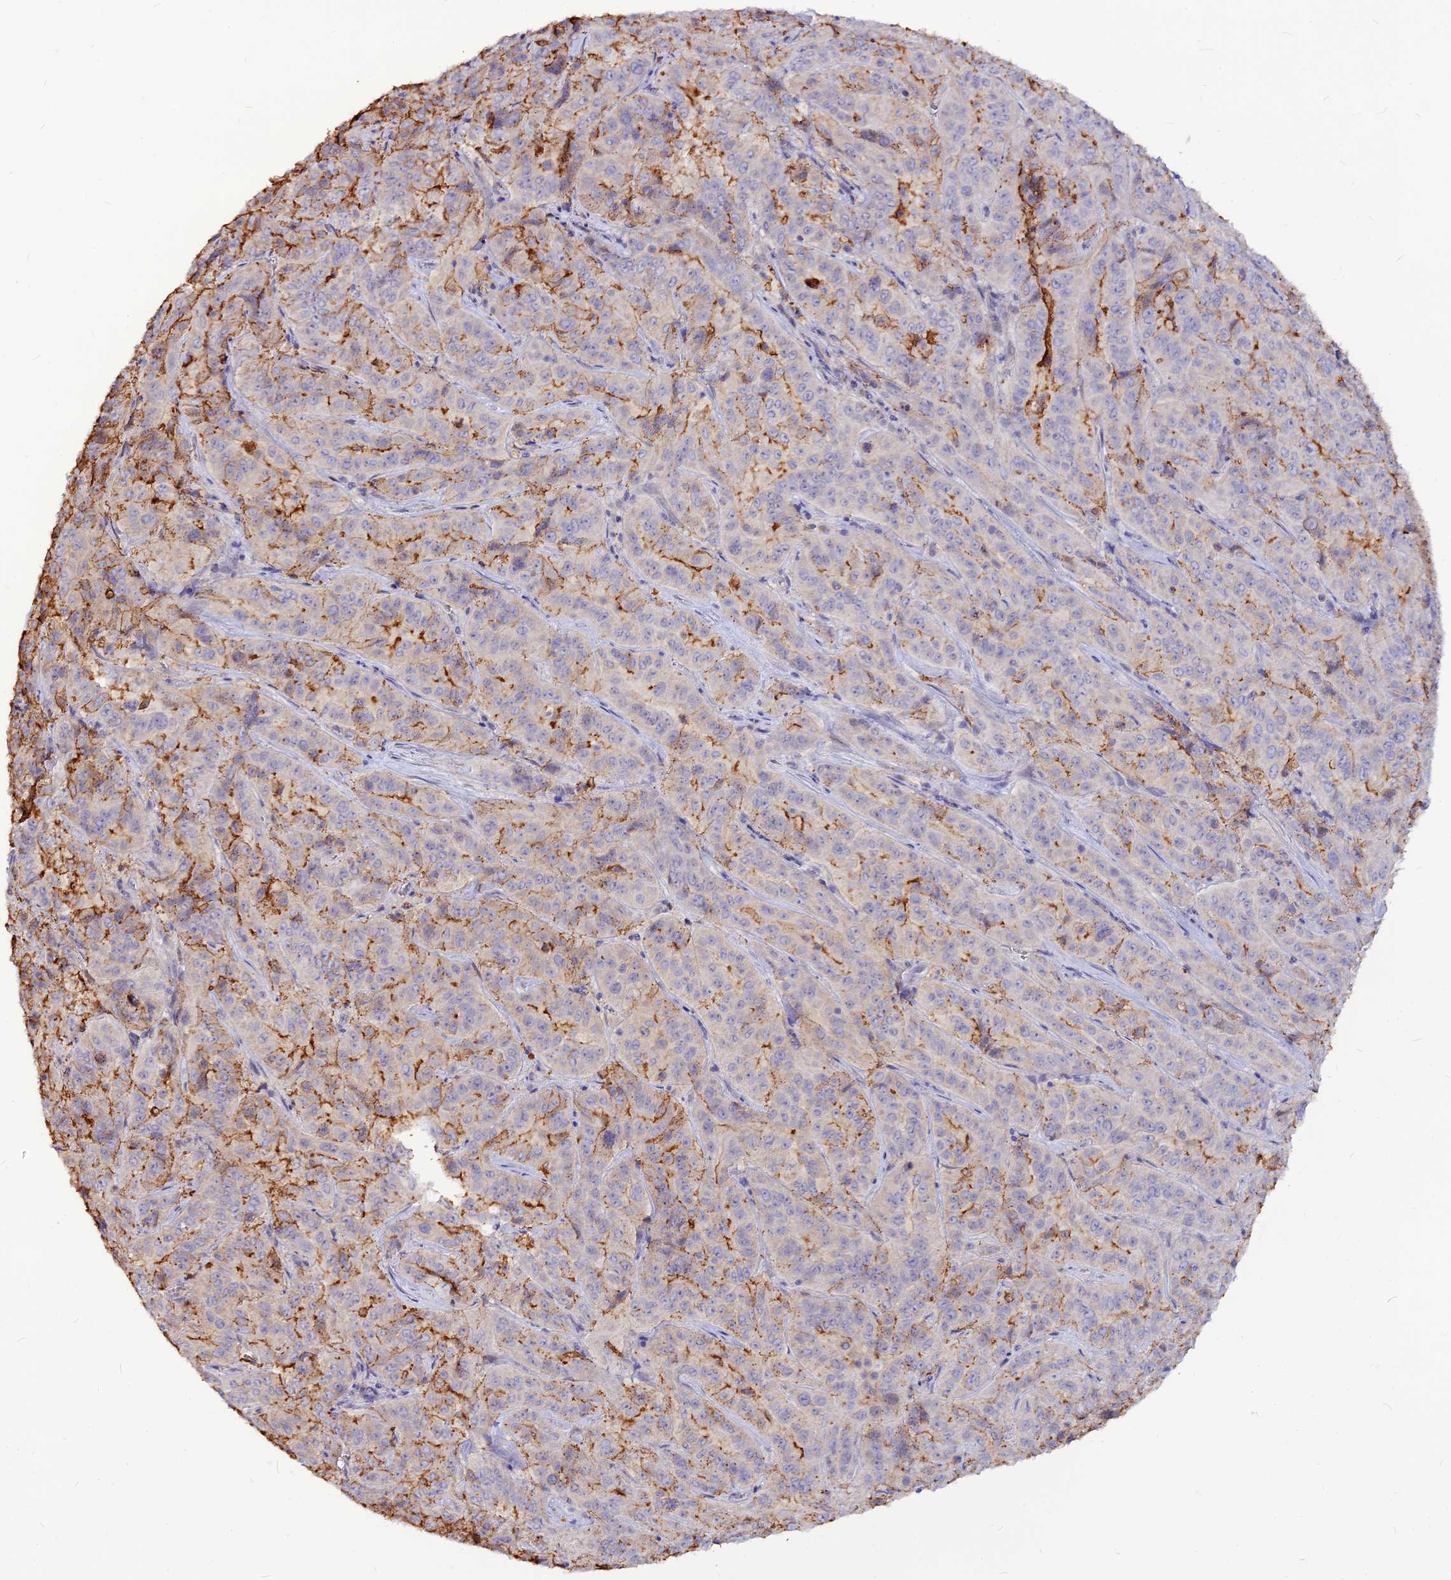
{"staining": {"intensity": "moderate", "quantity": "<25%", "location": "cytoplasmic/membranous"}, "tissue": "pancreatic cancer", "cell_type": "Tumor cells", "image_type": "cancer", "snomed": [{"axis": "morphology", "description": "Adenocarcinoma, NOS"}, {"axis": "topography", "description": "Pancreas"}], "caption": "This is an image of IHC staining of pancreatic cancer, which shows moderate positivity in the cytoplasmic/membranous of tumor cells.", "gene": "CZIB", "patient": {"sex": "male", "age": 63}}